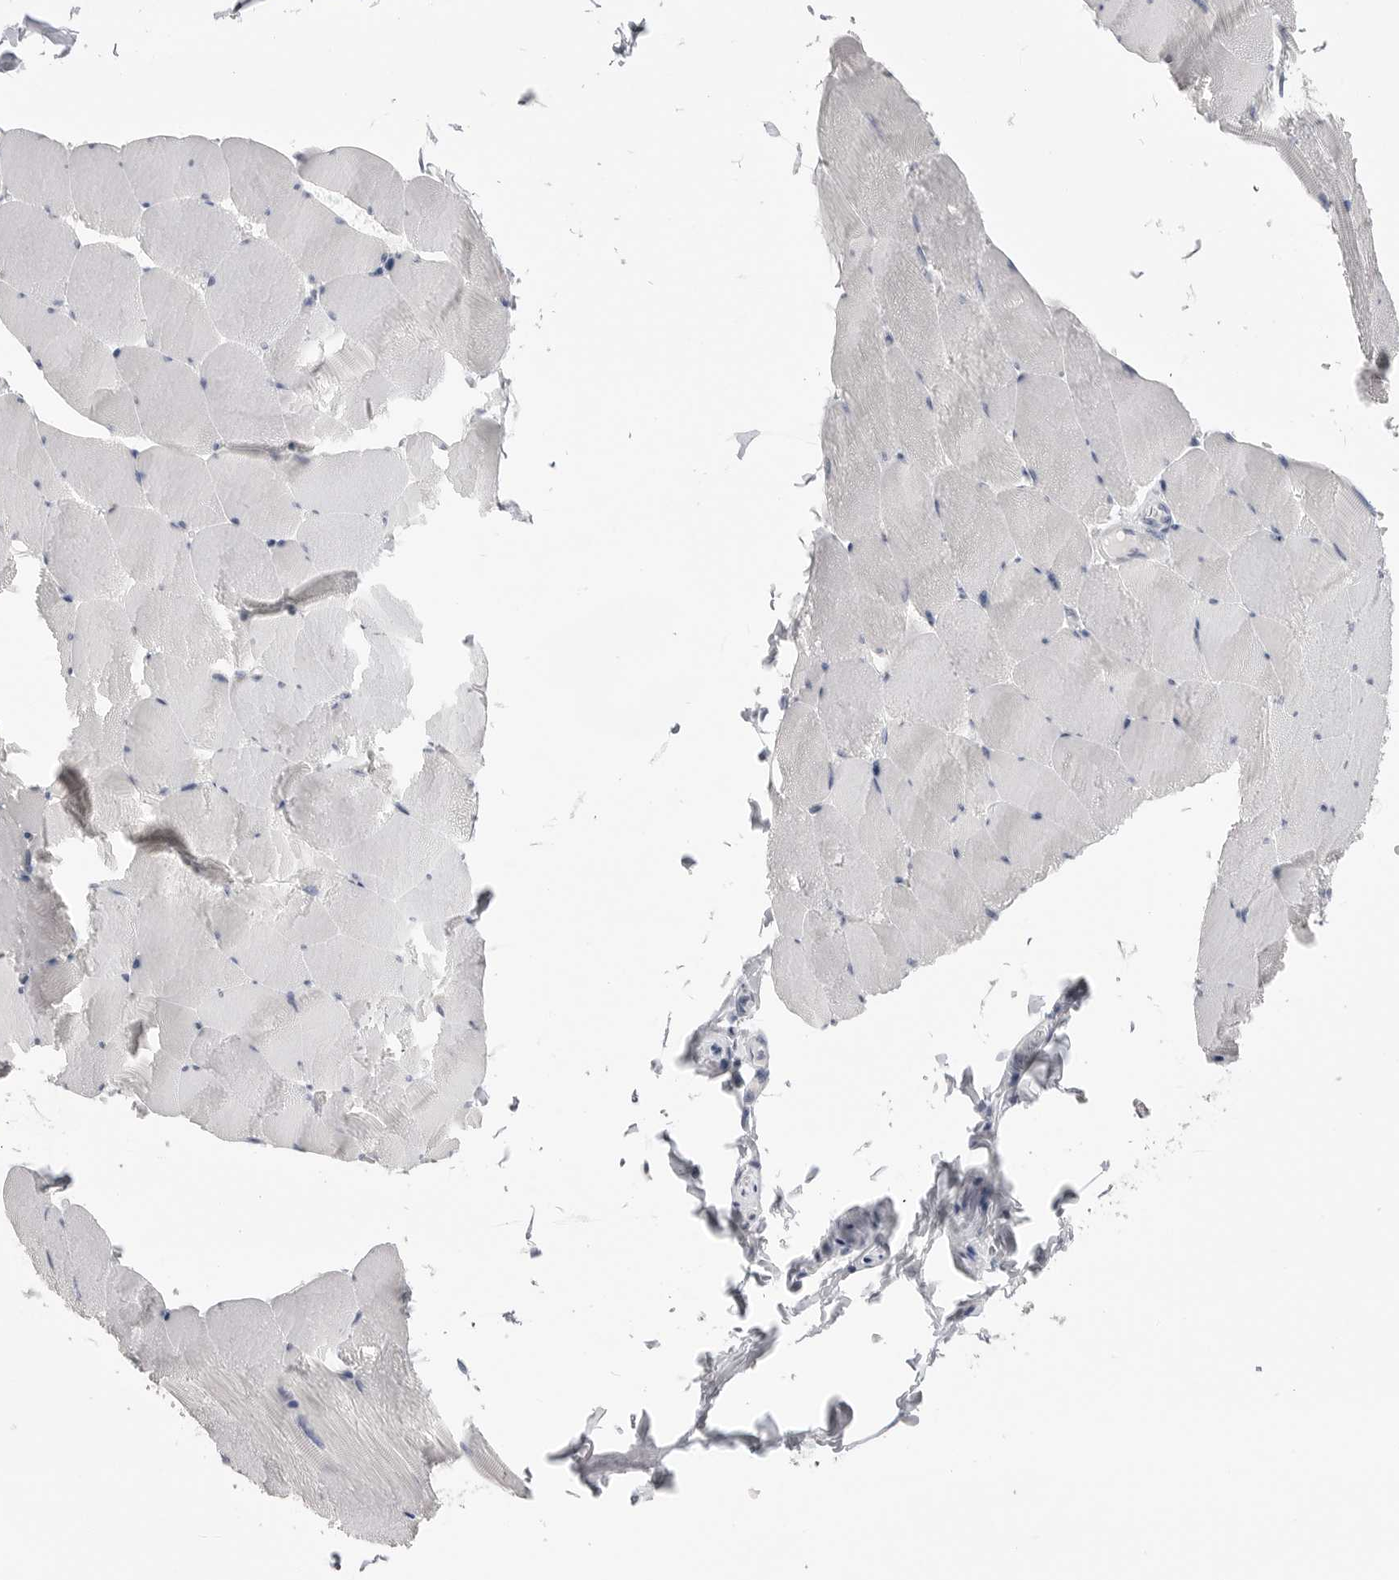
{"staining": {"intensity": "negative", "quantity": "none", "location": "none"}, "tissue": "skeletal muscle", "cell_type": "Myocytes", "image_type": "normal", "snomed": [{"axis": "morphology", "description": "Normal tissue, NOS"}, {"axis": "topography", "description": "Skeletal muscle"}], "caption": "Immunohistochemistry of normal skeletal muscle demonstrates no positivity in myocytes. The staining was performed using DAB (3,3'-diaminobenzidine) to visualize the protein expression in brown, while the nuclei were stained in blue with hematoxylin (Magnification: 20x).", "gene": "CPB1", "patient": {"sex": "male", "age": 62}}